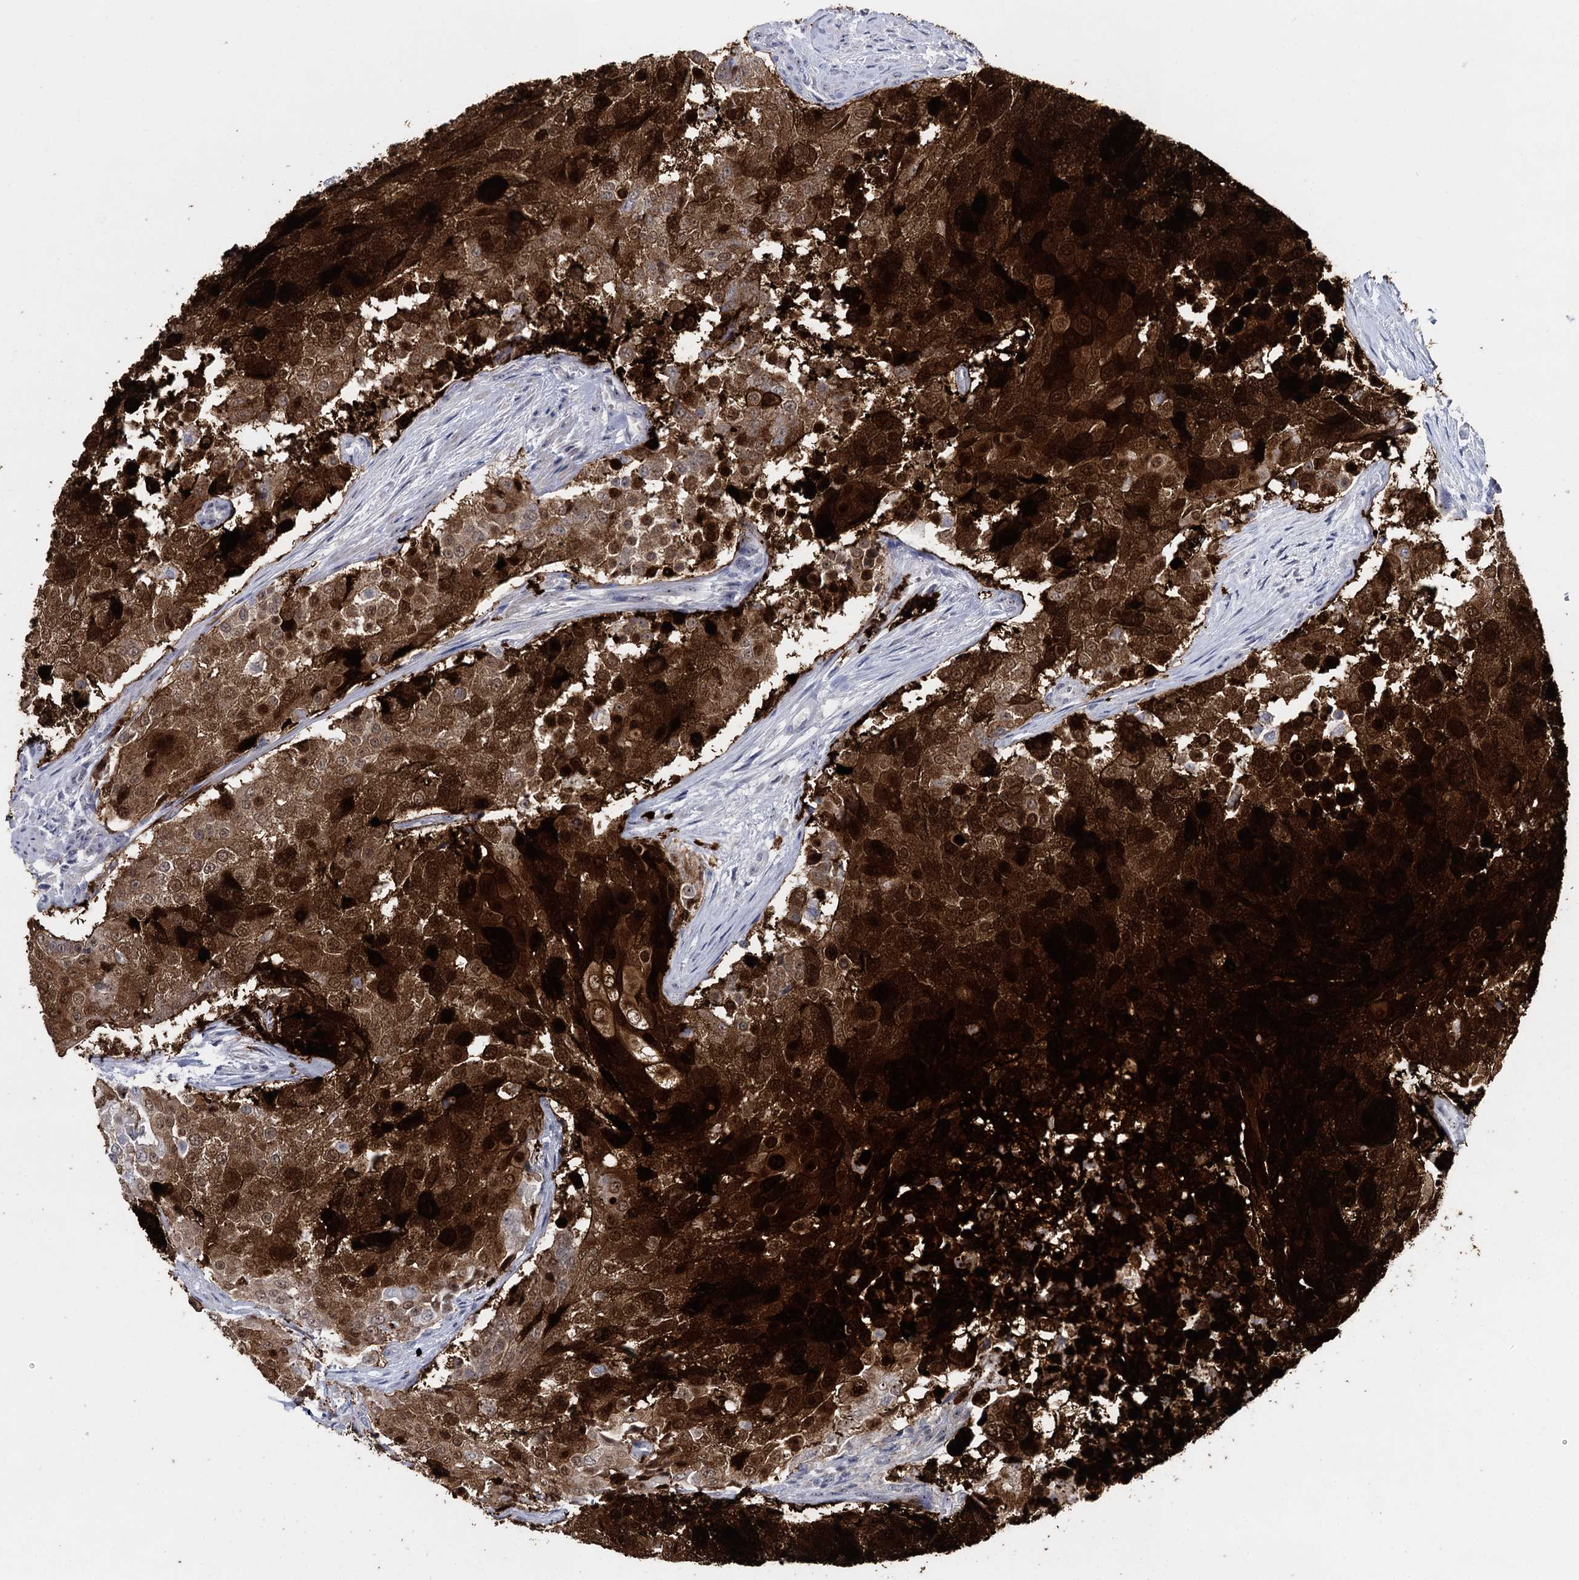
{"staining": {"intensity": "strong", "quantity": ">75%", "location": "cytoplasmic/membranous,nuclear"}, "tissue": "urothelial cancer", "cell_type": "Tumor cells", "image_type": "cancer", "snomed": [{"axis": "morphology", "description": "Urothelial carcinoma, High grade"}, {"axis": "topography", "description": "Urinary bladder"}], "caption": "Human high-grade urothelial carcinoma stained with a brown dye reveals strong cytoplasmic/membranous and nuclear positive expression in approximately >75% of tumor cells.", "gene": "SFN", "patient": {"sex": "female", "age": 63}}